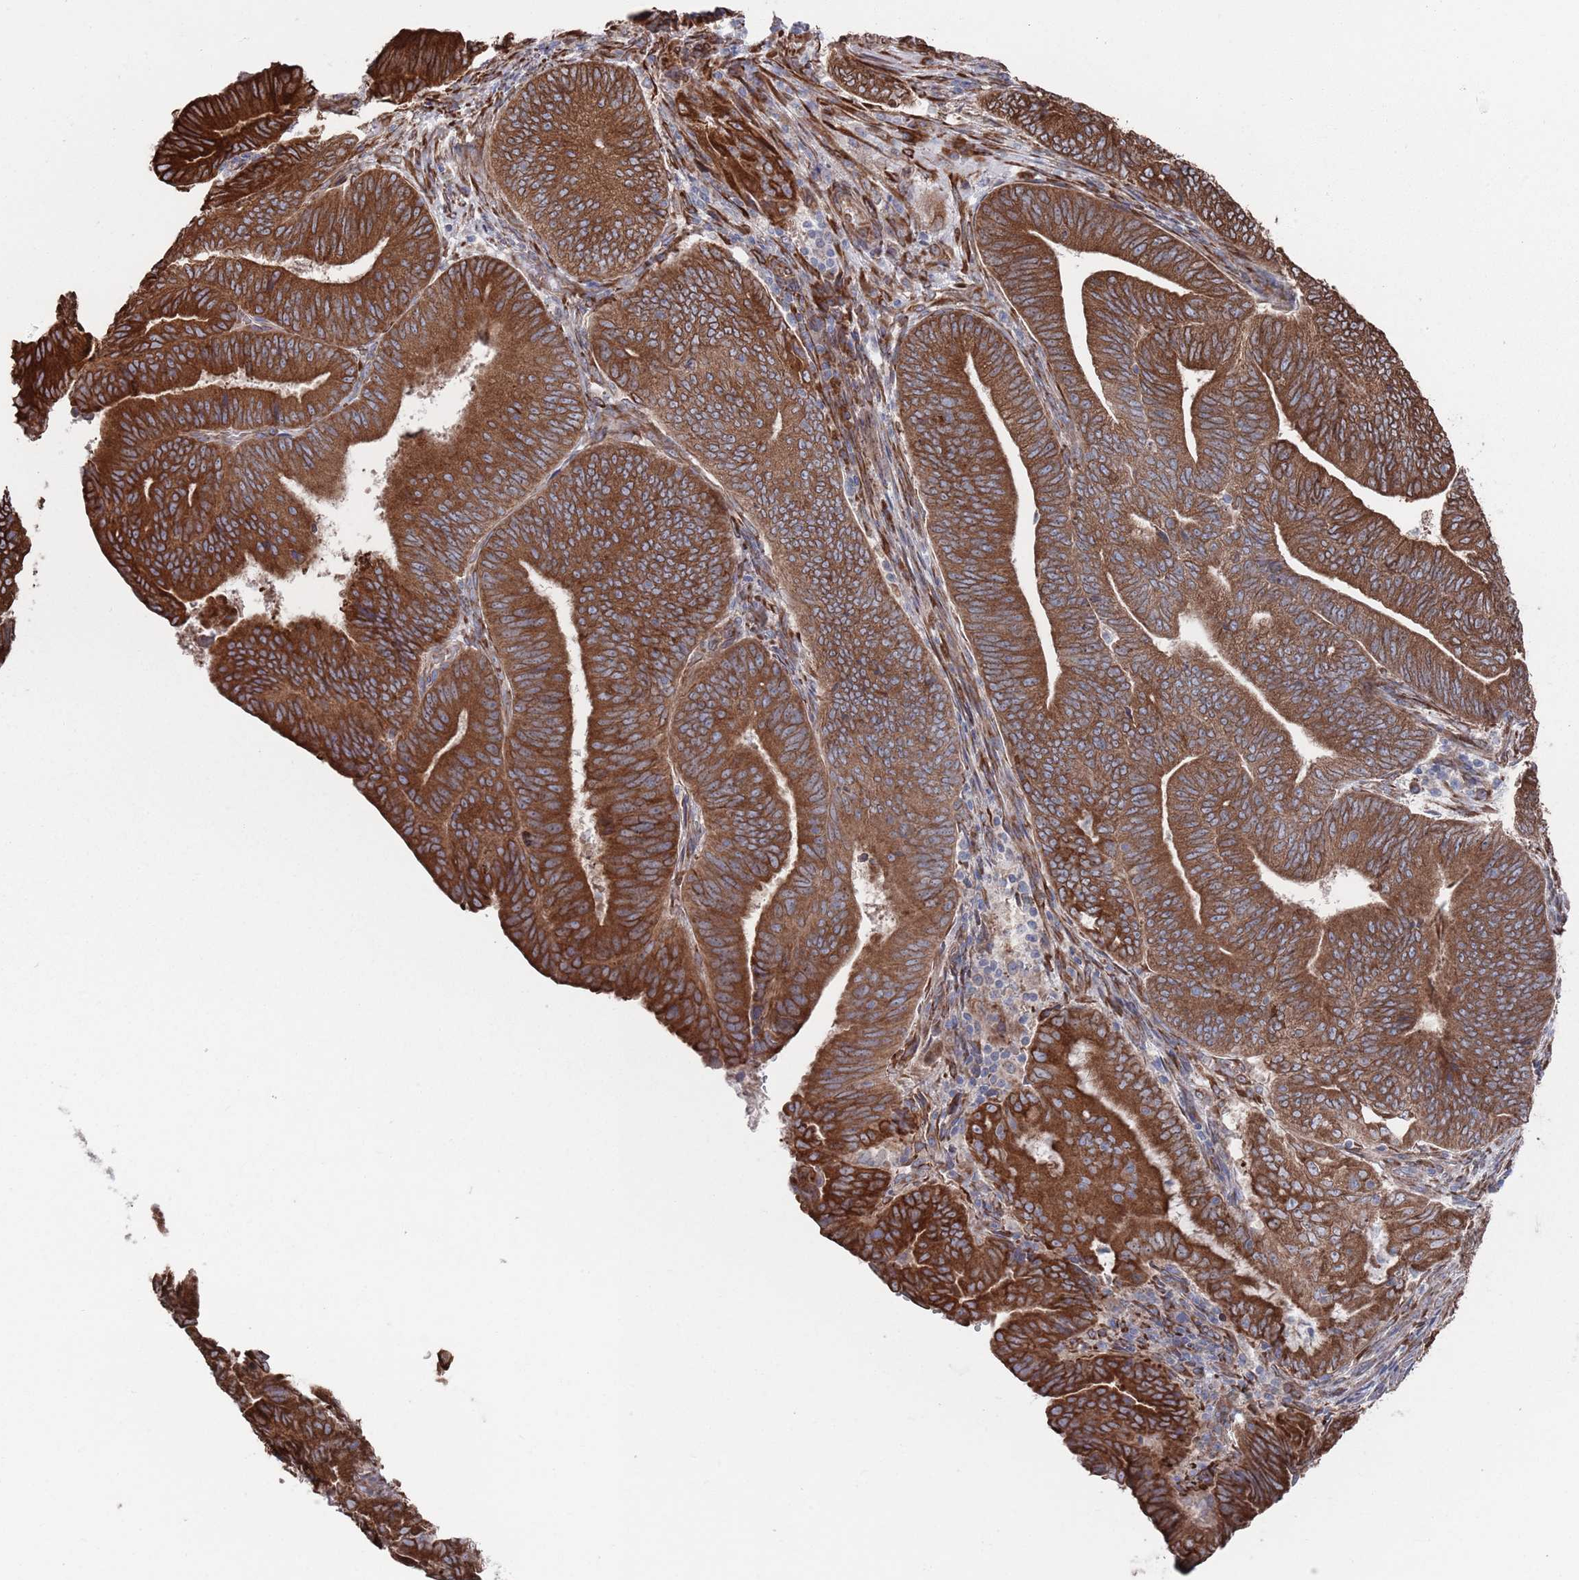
{"staining": {"intensity": "strong", "quantity": ">75%", "location": "cytoplasmic/membranous"}, "tissue": "endometrial cancer", "cell_type": "Tumor cells", "image_type": "cancer", "snomed": [{"axis": "morphology", "description": "Adenocarcinoma, NOS"}, {"axis": "topography", "description": "Endometrium"}], "caption": "Protein staining of adenocarcinoma (endometrial) tissue exhibits strong cytoplasmic/membranous positivity in about >75% of tumor cells.", "gene": "CCDC106", "patient": {"sex": "female", "age": 70}}